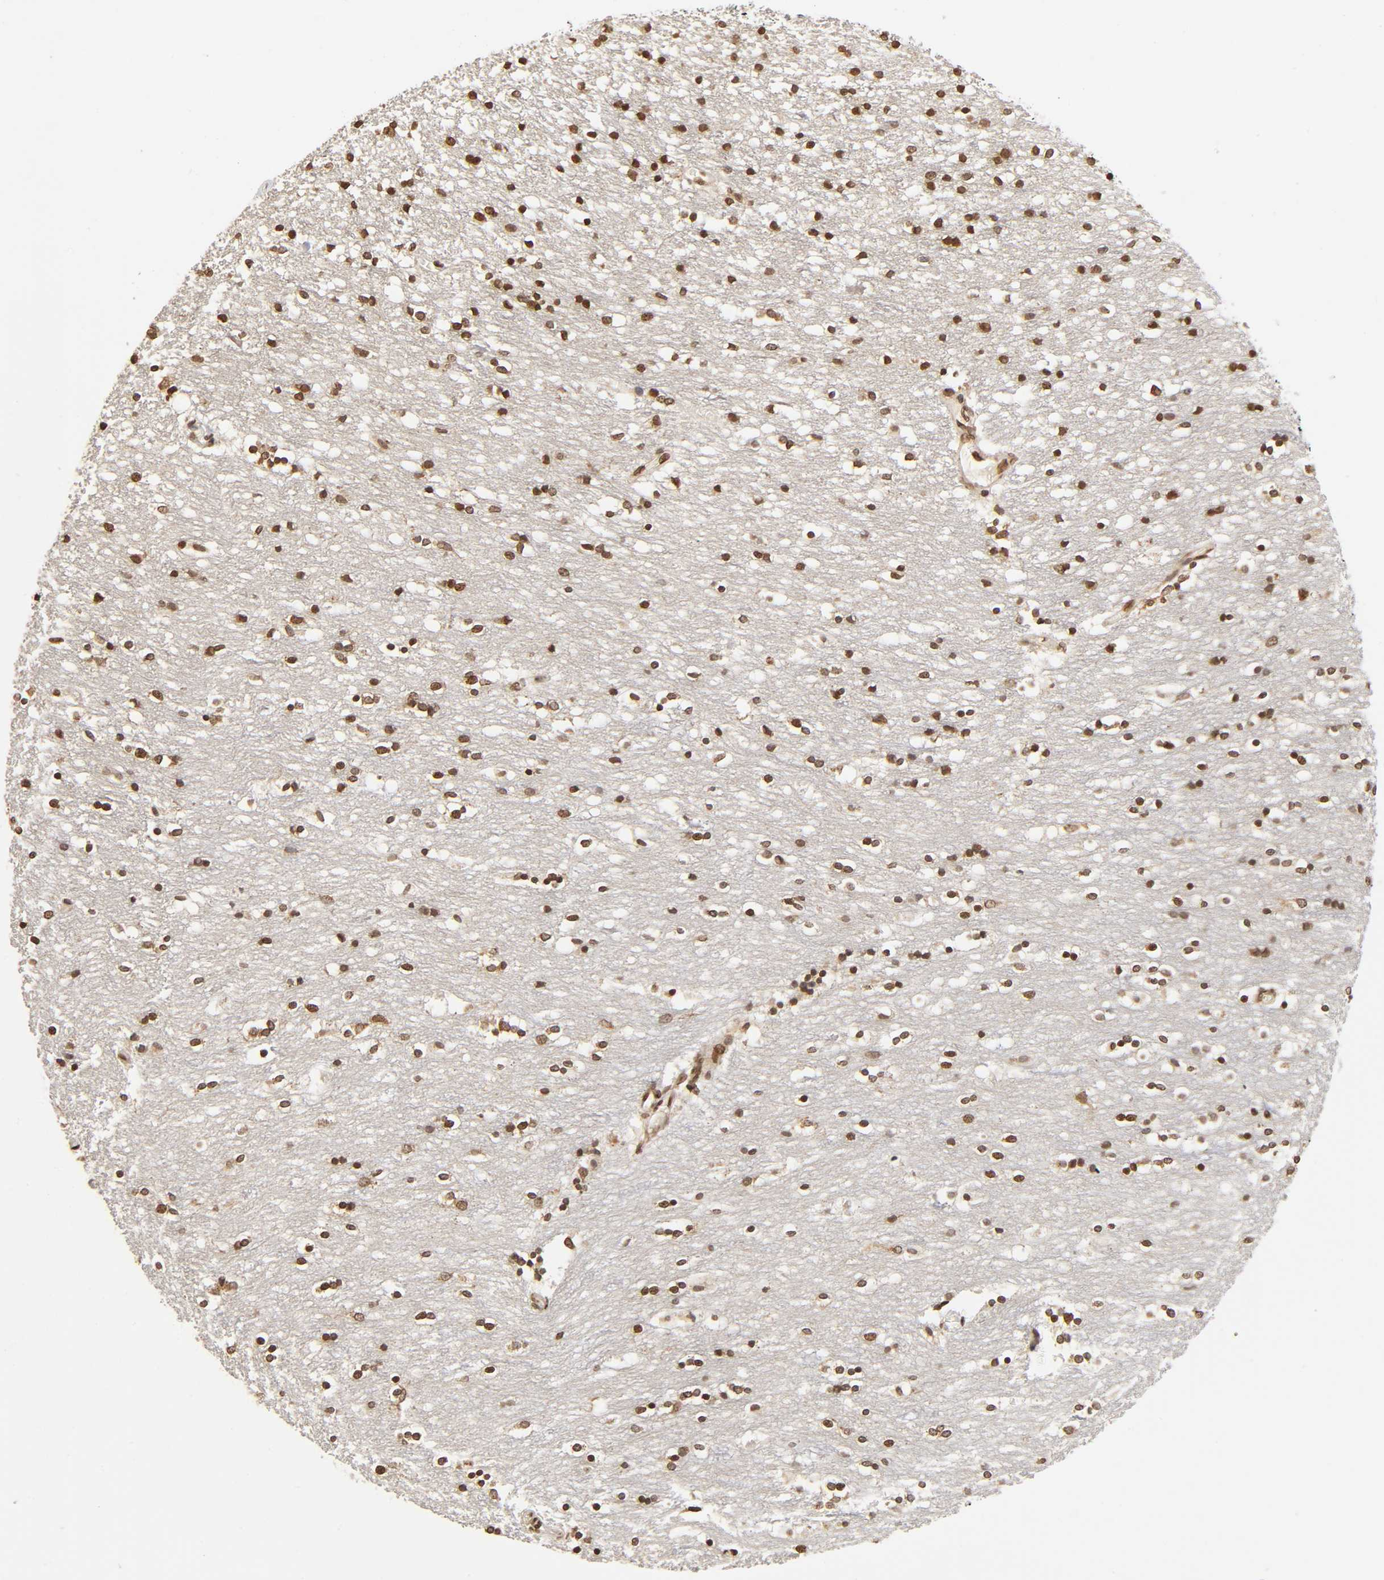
{"staining": {"intensity": "moderate", "quantity": ">75%", "location": "nuclear"}, "tissue": "caudate", "cell_type": "Glial cells", "image_type": "normal", "snomed": [{"axis": "morphology", "description": "Normal tissue, NOS"}, {"axis": "topography", "description": "Lateral ventricle wall"}], "caption": "IHC (DAB (3,3'-diaminobenzidine)) staining of unremarkable human caudate shows moderate nuclear protein staining in approximately >75% of glial cells.", "gene": "MLLT6", "patient": {"sex": "female", "age": 54}}